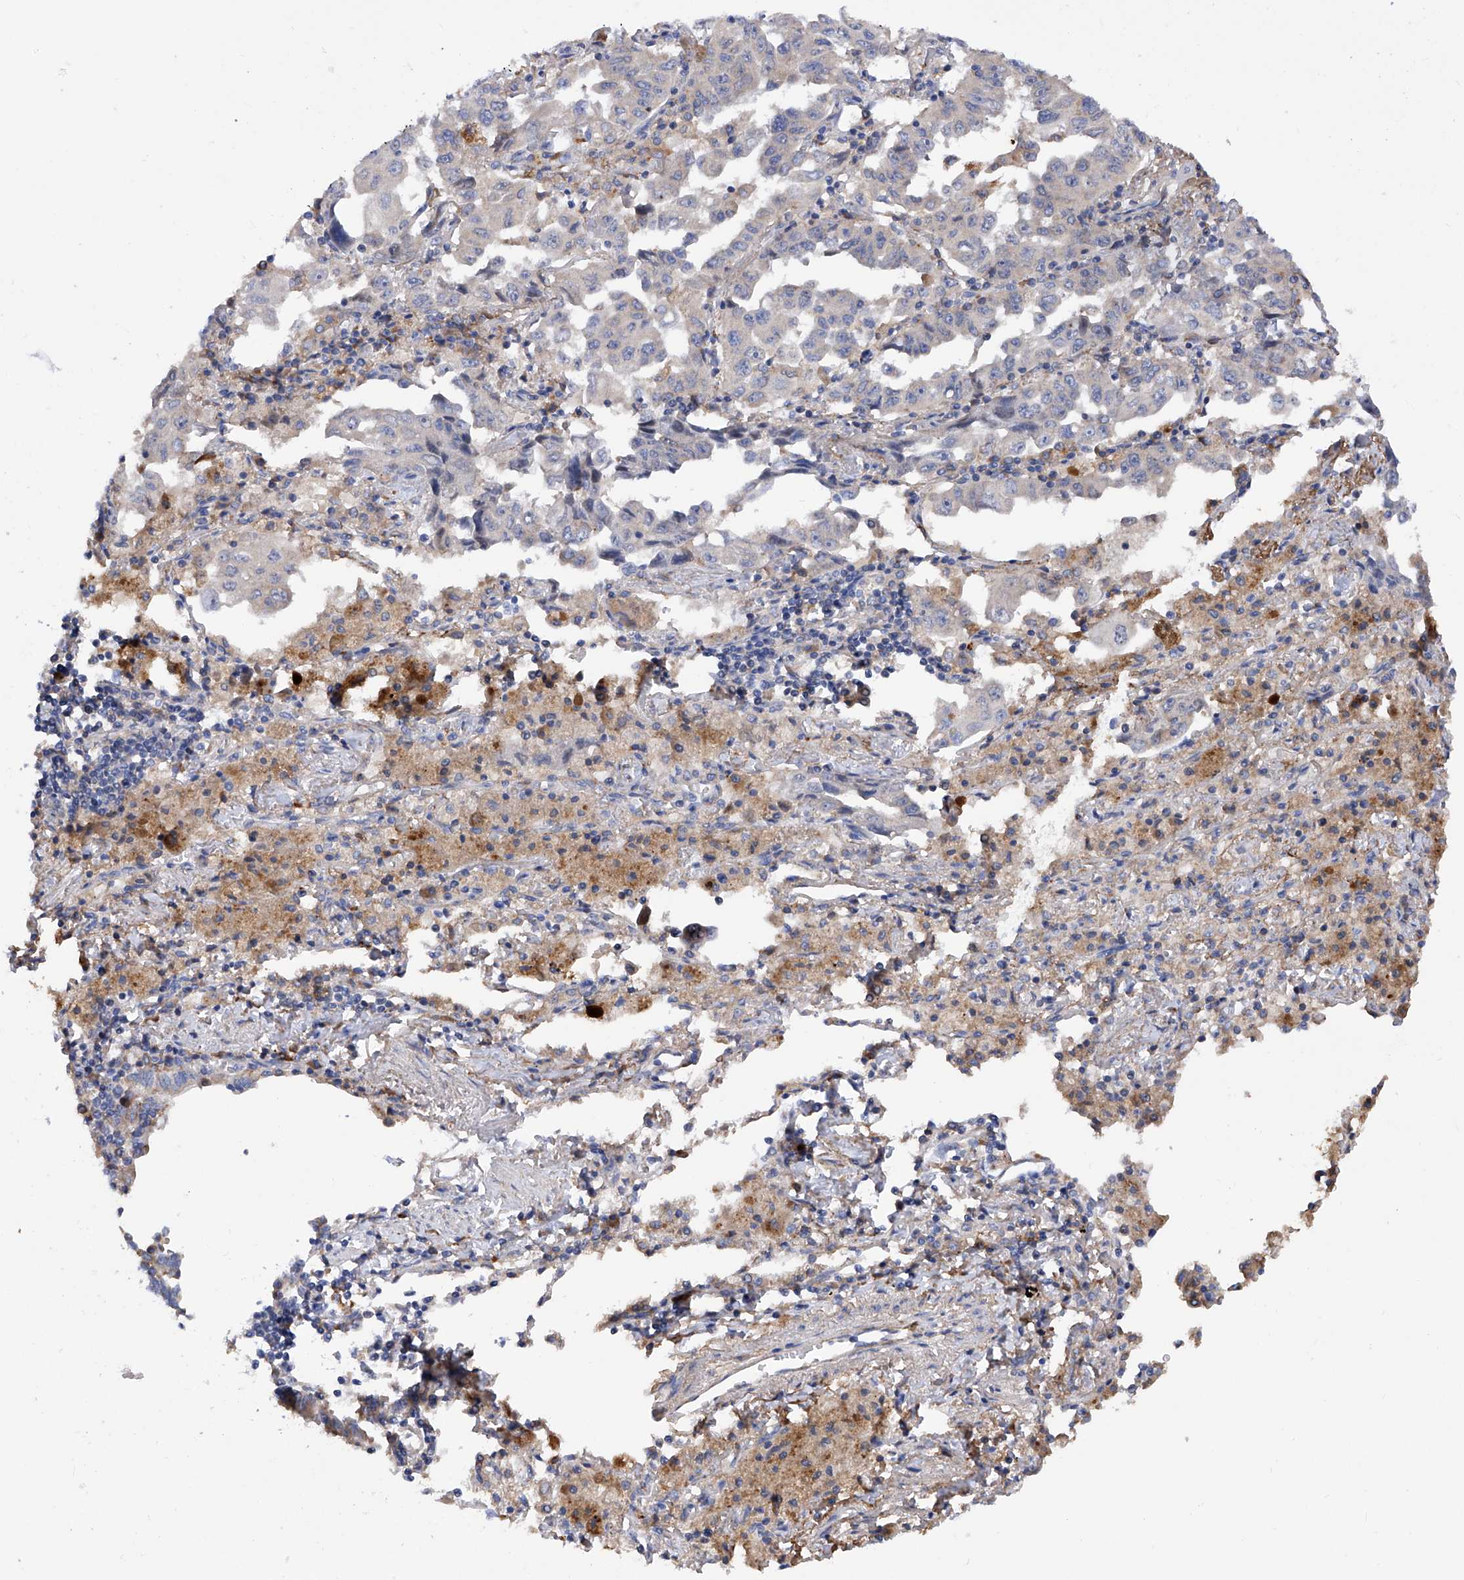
{"staining": {"intensity": "negative", "quantity": "none", "location": "none"}, "tissue": "lung cancer", "cell_type": "Tumor cells", "image_type": "cancer", "snomed": [{"axis": "morphology", "description": "Adenocarcinoma, NOS"}, {"axis": "topography", "description": "Lung"}], "caption": "There is no significant positivity in tumor cells of lung cancer (adenocarcinoma).", "gene": "INPP5B", "patient": {"sex": "female", "age": 51}}